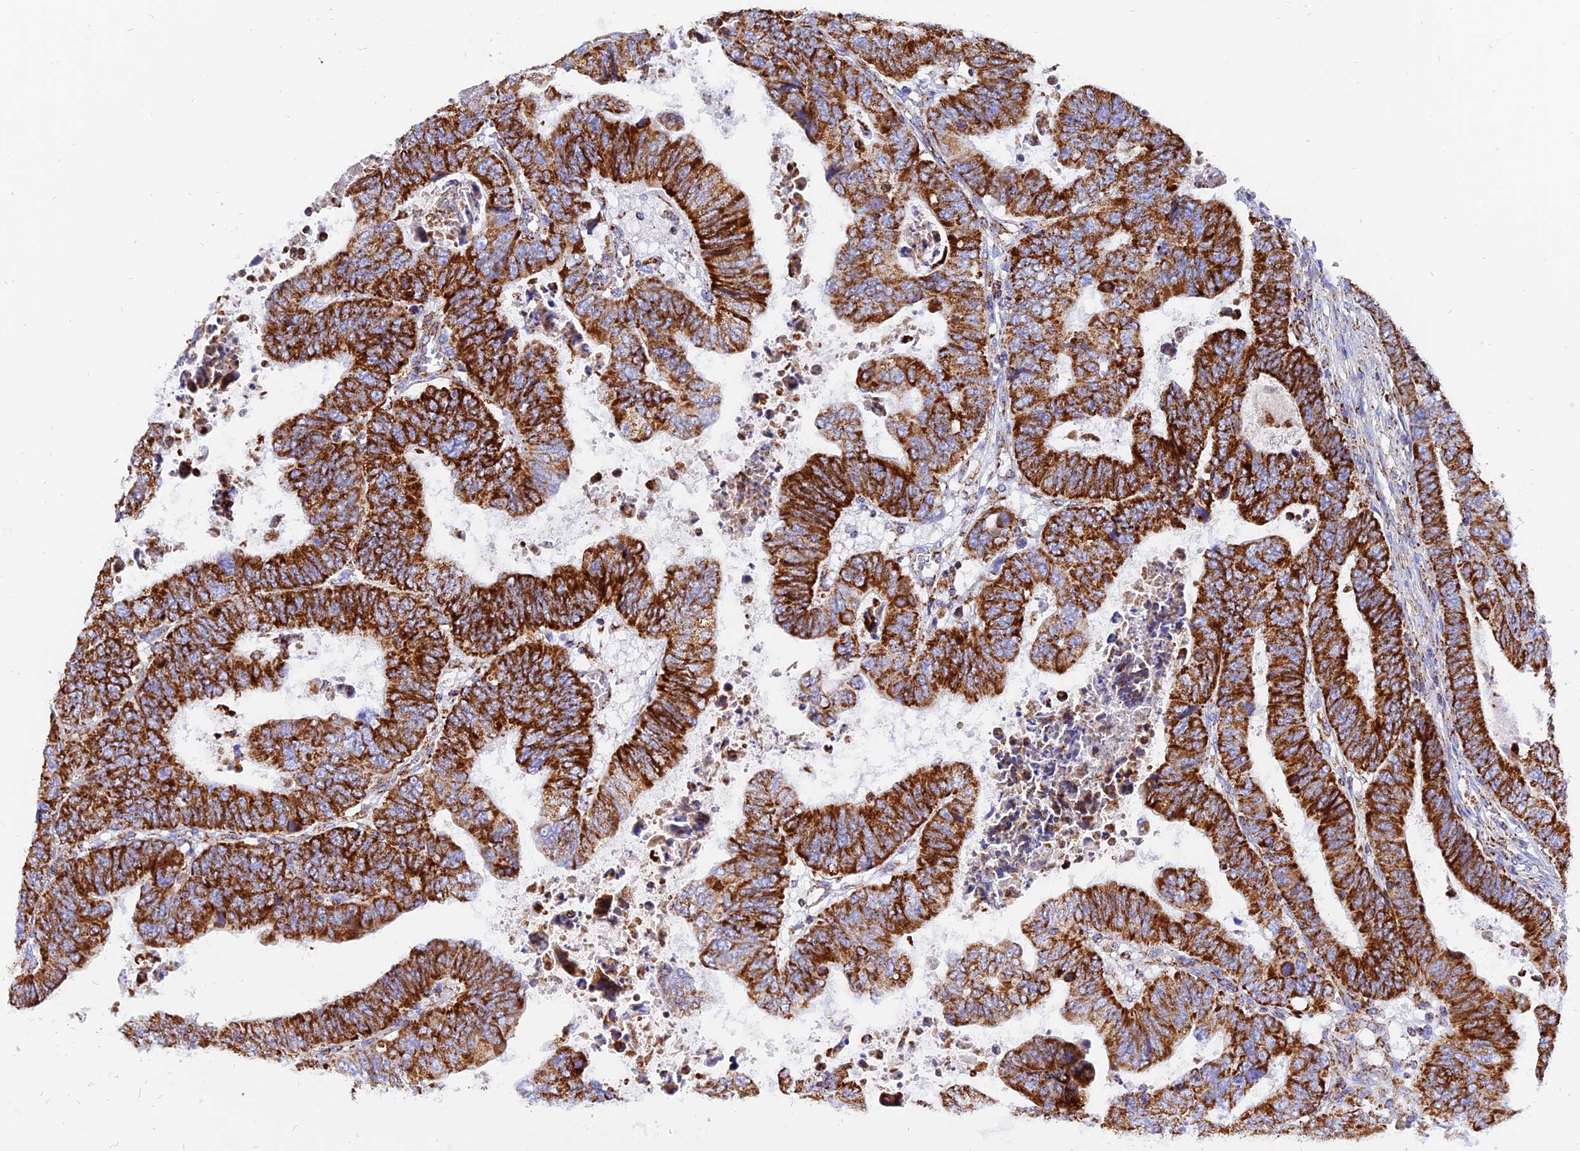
{"staining": {"intensity": "strong", "quantity": ">75%", "location": "cytoplasmic/membranous"}, "tissue": "colorectal cancer", "cell_type": "Tumor cells", "image_type": "cancer", "snomed": [{"axis": "morphology", "description": "Normal tissue, NOS"}, {"axis": "morphology", "description": "Adenocarcinoma, NOS"}, {"axis": "topography", "description": "Rectum"}], "caption": "Protein expression analysis of colorectal adenocarcinoma shows strong cytoplasmic/membranous positivity in about >75% of tumor cells.", "gene": "NDUFB6", "patient": {"sex": "female", "age": 65}}